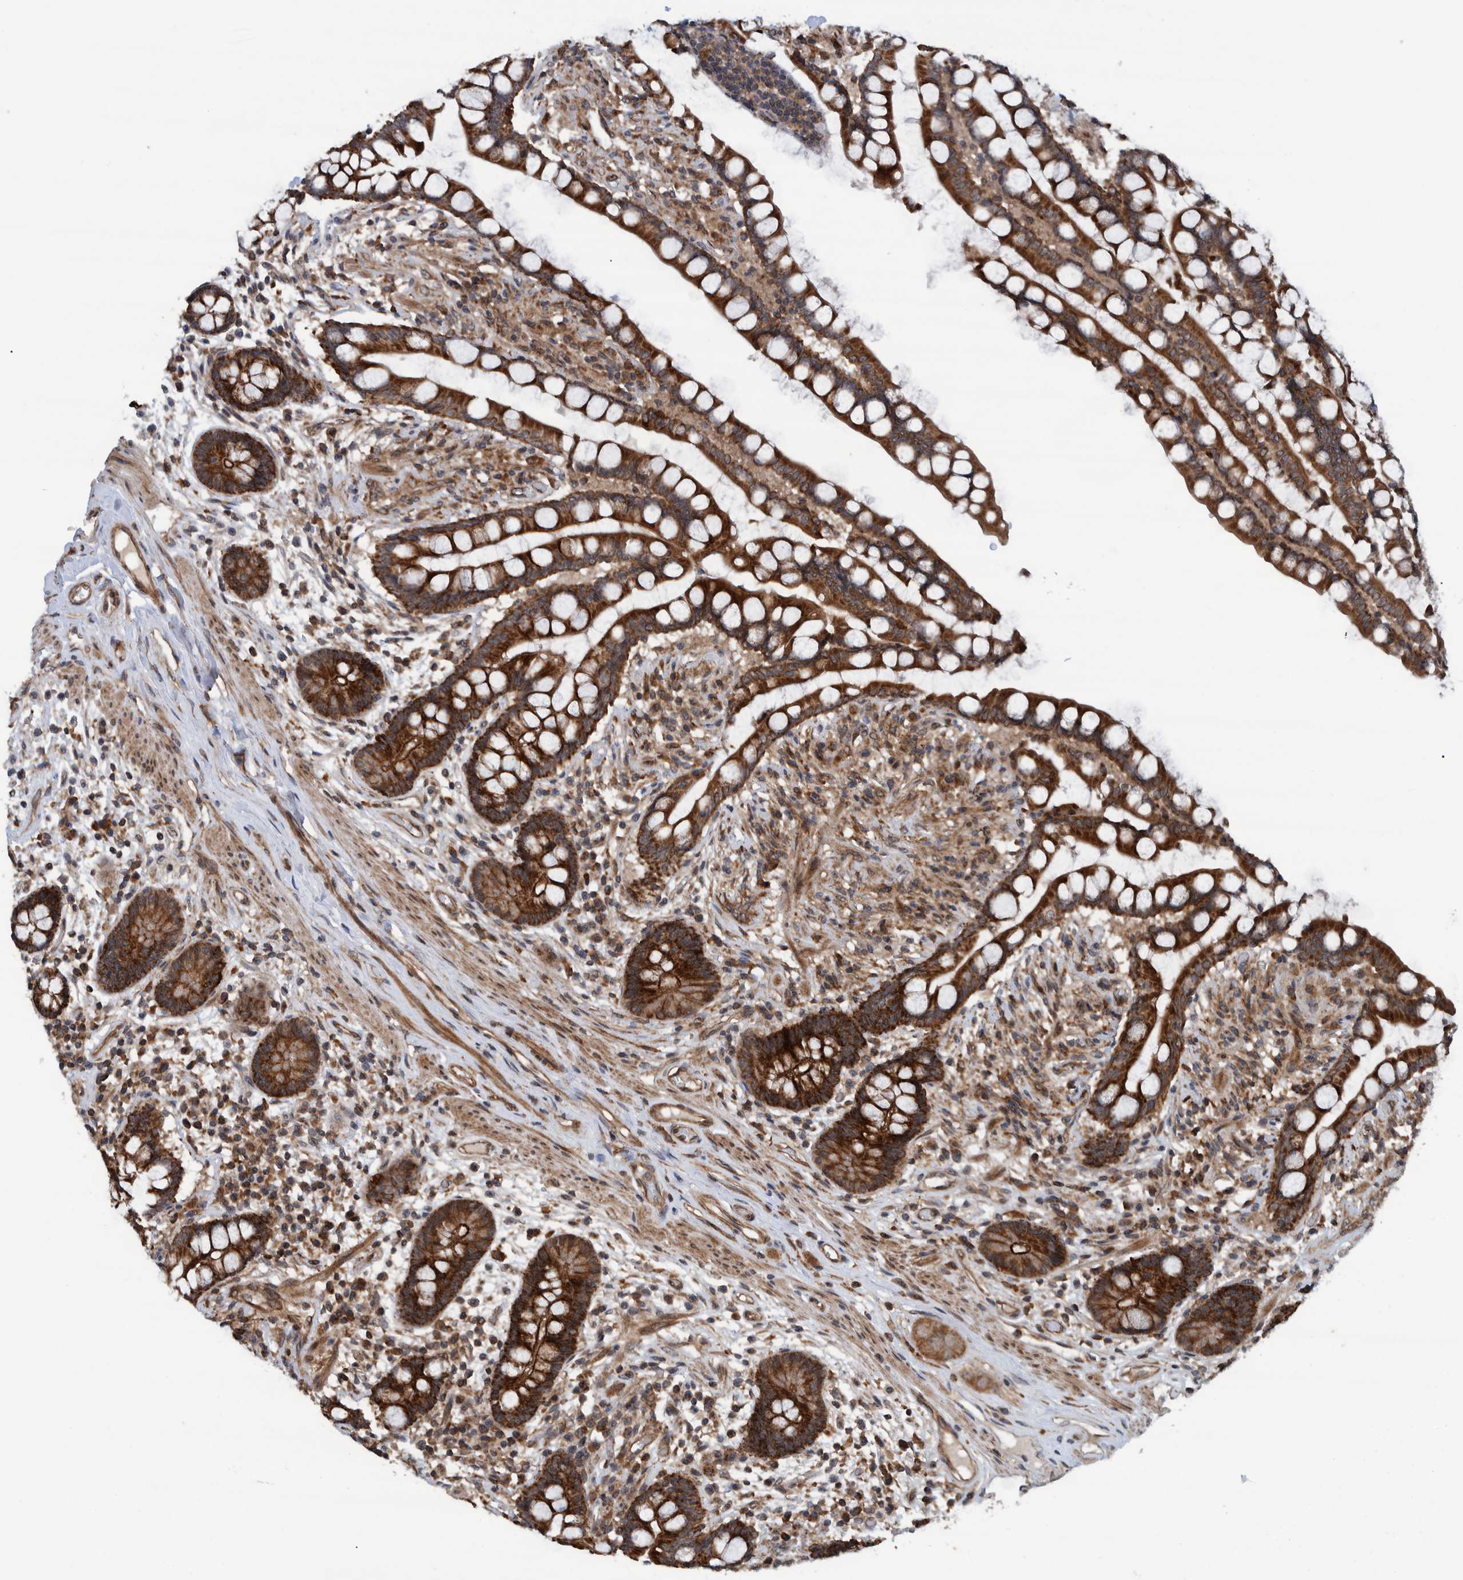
{"staining": {"intensity": "moderate", "quantity": ">75%", "location": "cytoplasmic/membranous"}, "tissue": "colon", "cell_type": "Endothelial cells", "image_type": "normal", "snomed": [{"axis": "morphology", "description": "Normal tissue, NOS"}, {"axis": "topography", "description": "Colon"}], "caption": "A brown stain highlights moderate cytoplasmic/membranous expression of a protein in endothelial cells of unremarkable colon. (IHC, brightfield microscopy, high magnification).", "gene": "MRPS7", "patient": {"sex": "male", "age": 73}}